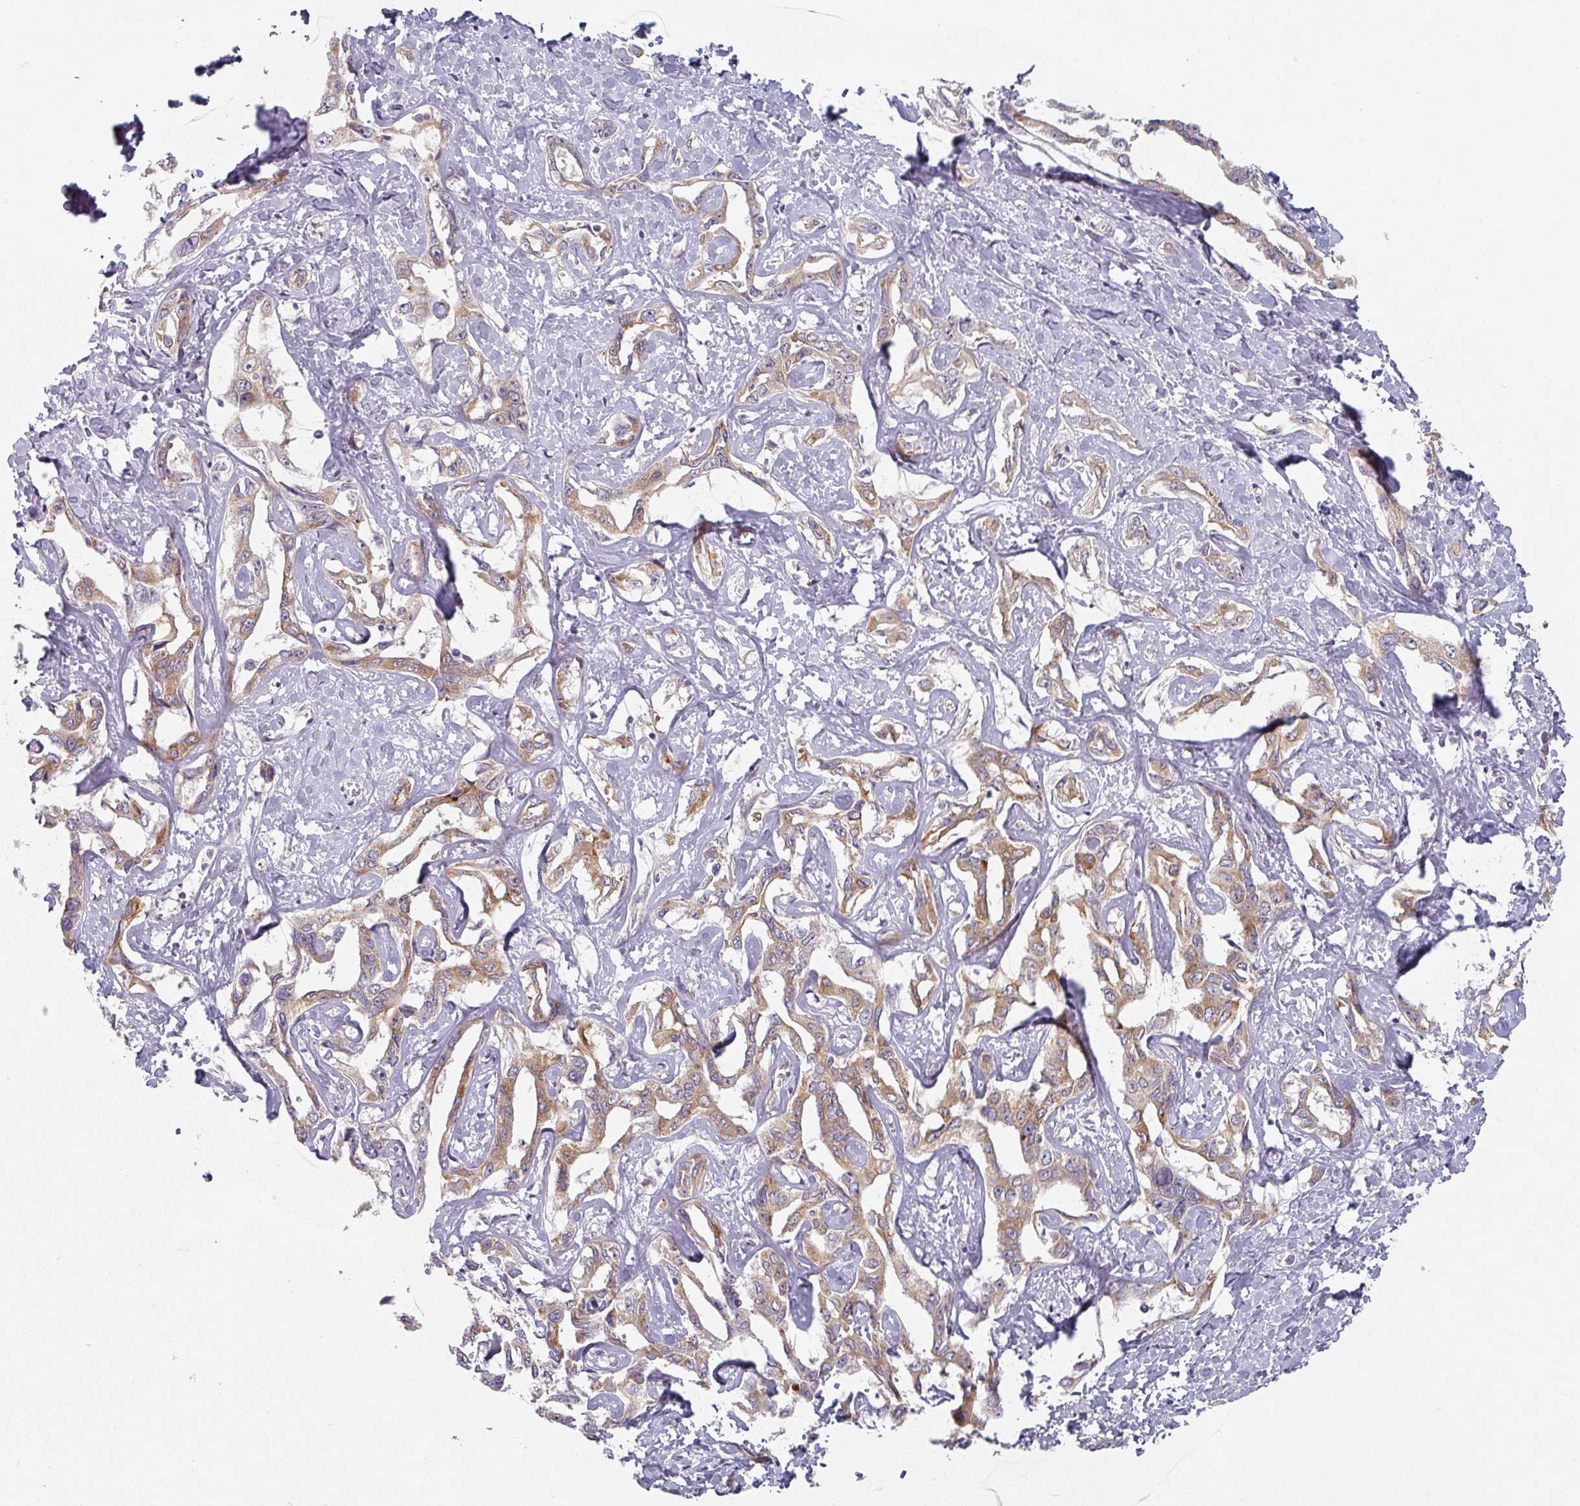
{"staining": {"intensity": "moderate", "quantity": ">75%", "location": "cytoplasmic/membranous"}, "tissue": "liver cancer", "cell_type": "Tumor cells", "image_type": "cancer", "snomed": [{"axis": "morphology", "description": "Cholangiocarcinoma"}, {"axis": "topography", "description": "Liver"}], "caption": "Protein analysis of cholangiocarcinoma (liver) tissue demonstrates moderate cytoplasmic/membranous expression in approximately >75% of tumor cells.", "gene": "TAPT1", "patient": {"sex": "male", "age": 59}}